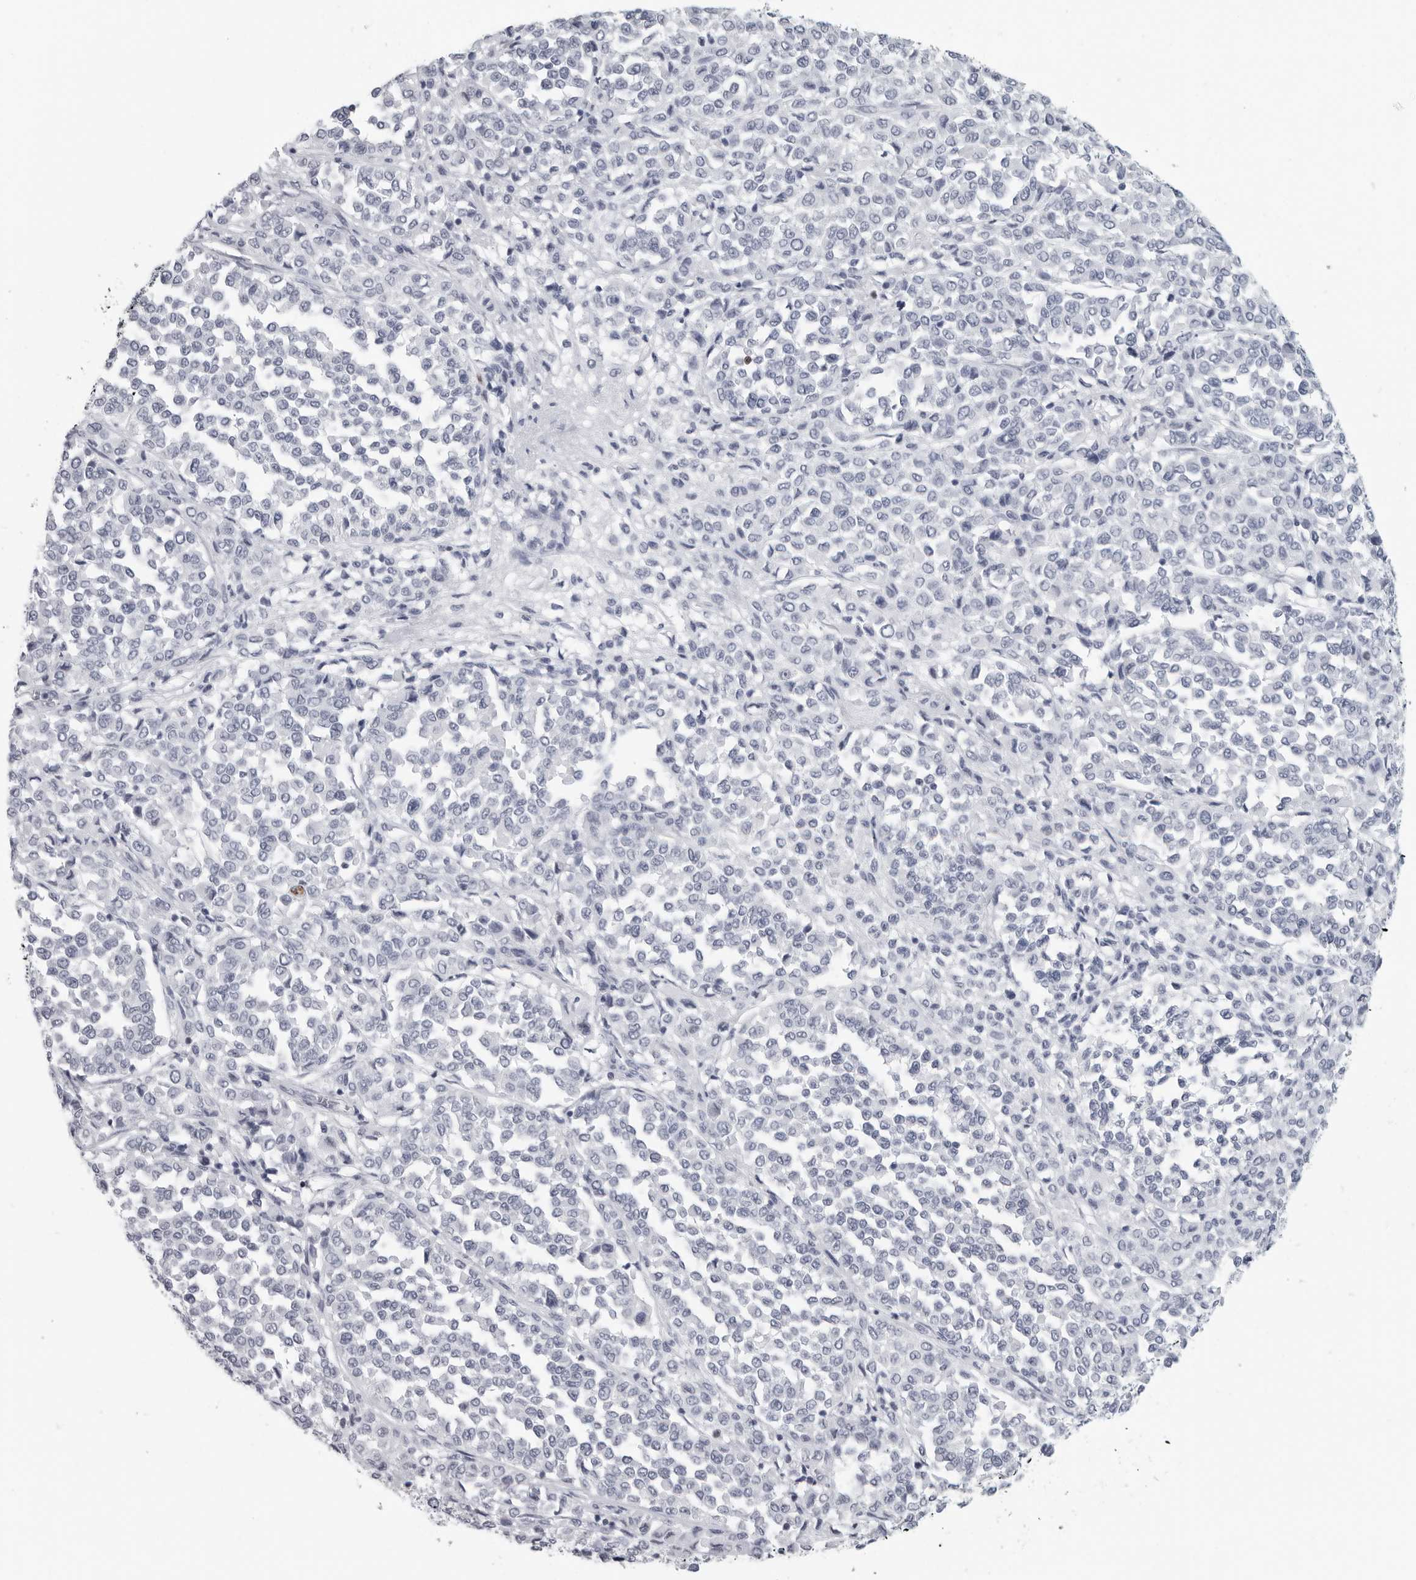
{"staining": {"intensity": "negative", "quantity": "none", "location": "none"}, "tissue": "melanoma", "cell_type": "Tumor cells", "image_type": "cancer", "snomed": [{"axis": "morphology", "description": "Malignant melanoma, Metastatic site"}, {"axis": "topography", "description": "Pancreas"}], "caption": "Immunohistochemical staining of human malignant melanoma (metastatic site) reveals no significant positivity in tumor cells.", "gene": "SATB2", "patient": {"sex": "female", "age": 30}}